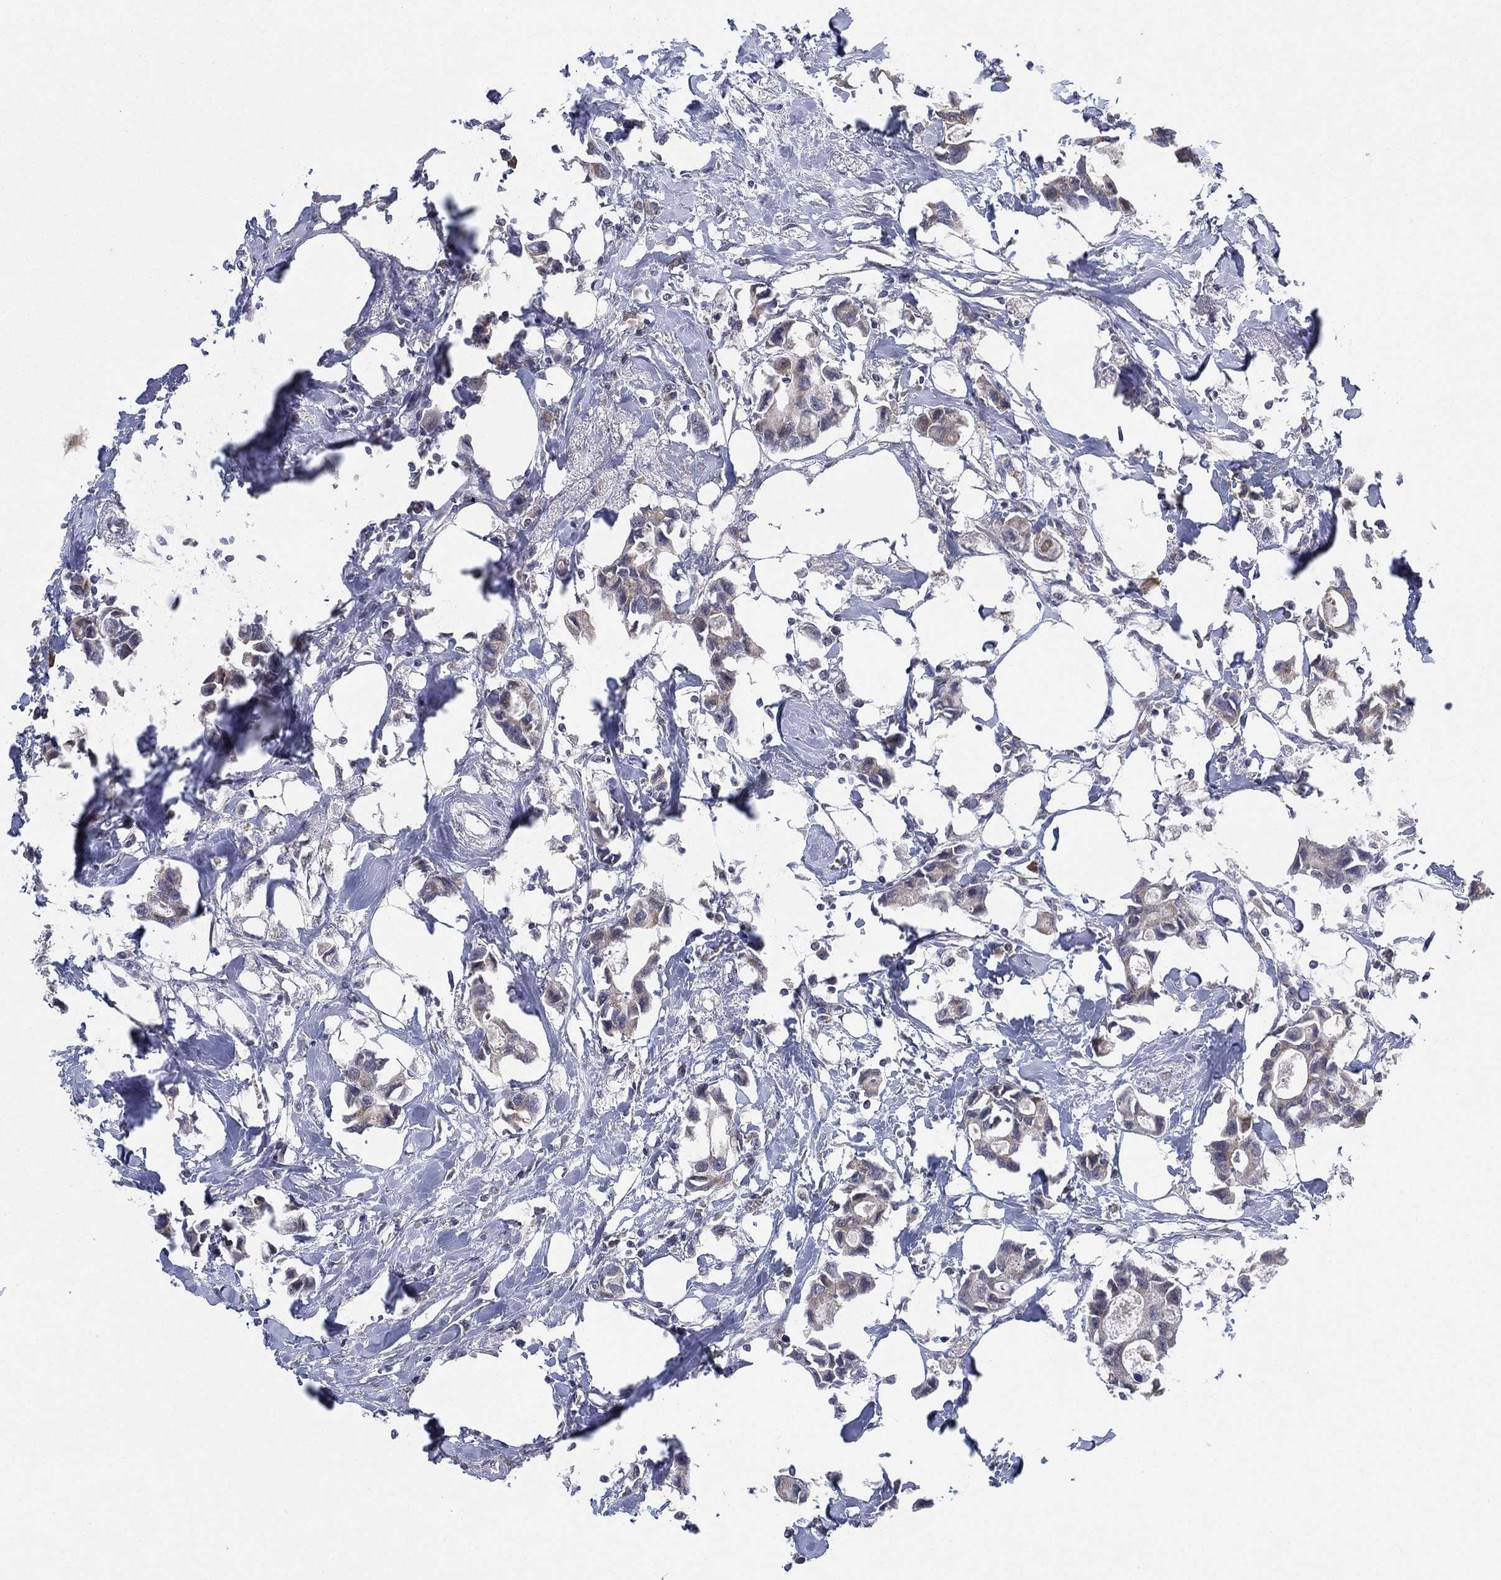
{"staining": {"intensity": "weak", "quantity": "25%-75%", "location": "cytoplasmic/membranous"}, "tissue": "breast cancer", "cell_type": "Tumor cells", "image_type": "cancer", "snomed": [{"axis": "morphology", "description": "Duct carcinoma"}, {"axis": "topography", "description": "Breast"}], "caption": "Immunohistochemistry photomicrograph of breast cancer (infiltrating ductal carcinoma) stained for a protein (brown), which exhibits low levels of weak cytoplasmic/membranous staining in about 25%-75% of tumor cells.", "gene": "PSMG4", "patient": {"sex": "female", "age": 83}}